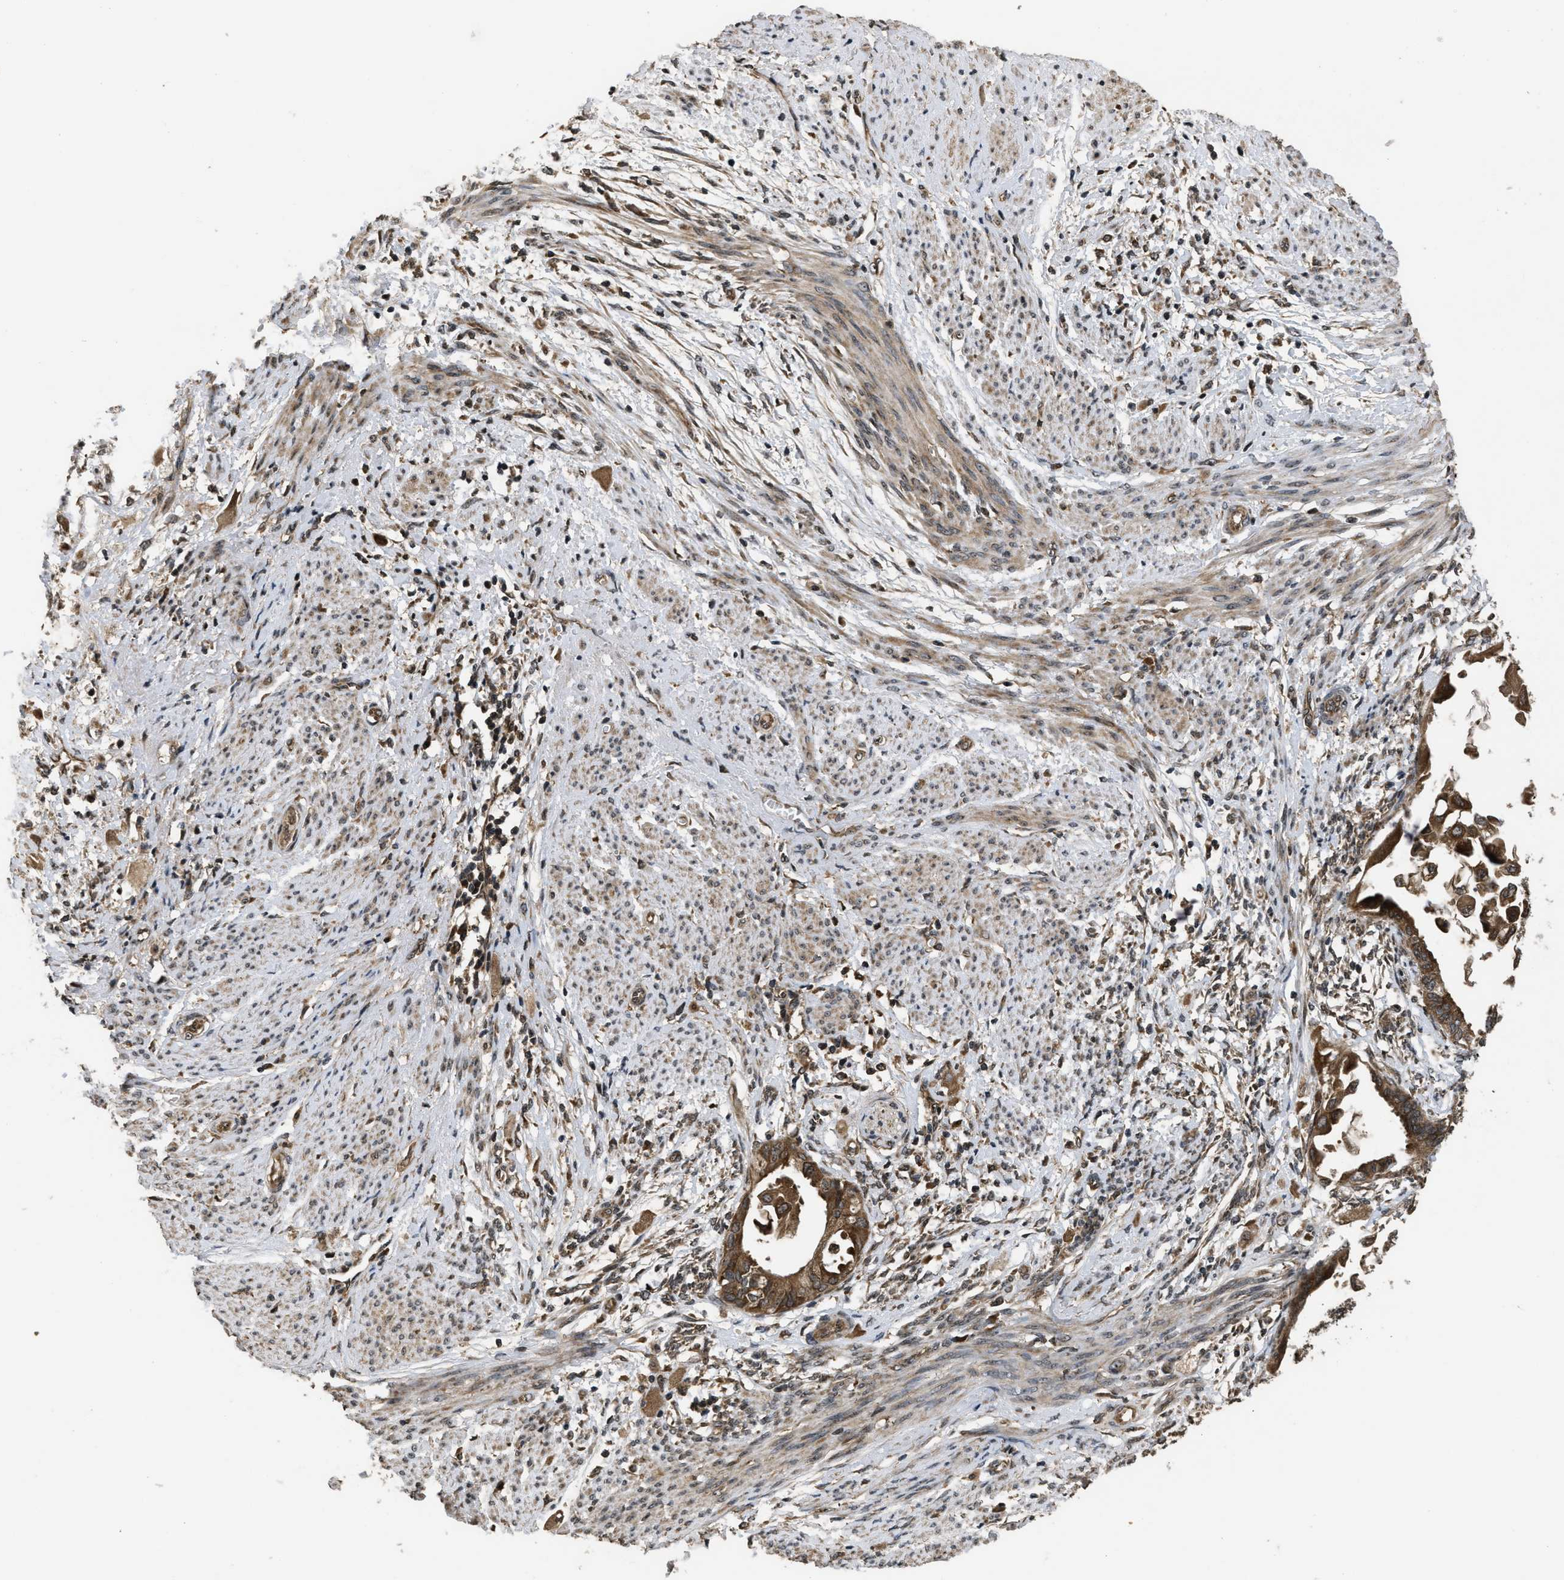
{"staining": {"intensity": "moderate", "quantity": ">75%", "location": "cytoplasmic/membranous,nuclear"}, "tissue": "cervical cancer", "cell_type": "Tumor cells", "image_type": "cancer", "snomed": [{"axis": "morphology", "description": "Normal tissue, NOS"}, {"axis": "morphology", "description": "Adenocarcinoma, NOS"}, {"axis": "topography", "description": "Cervix"}, {"axis": "topography", "description": "Endometrium"}], "caption": "A micrograph showing moderate cytoplasmic/membranous and nuclear staining in about >75% of tumor cells in cervical adenocarcinoma, as visualized by brown immunohistochemical staining.", "gene": "SPTLC1", "patient": {"sex": "female", "age": 86}}